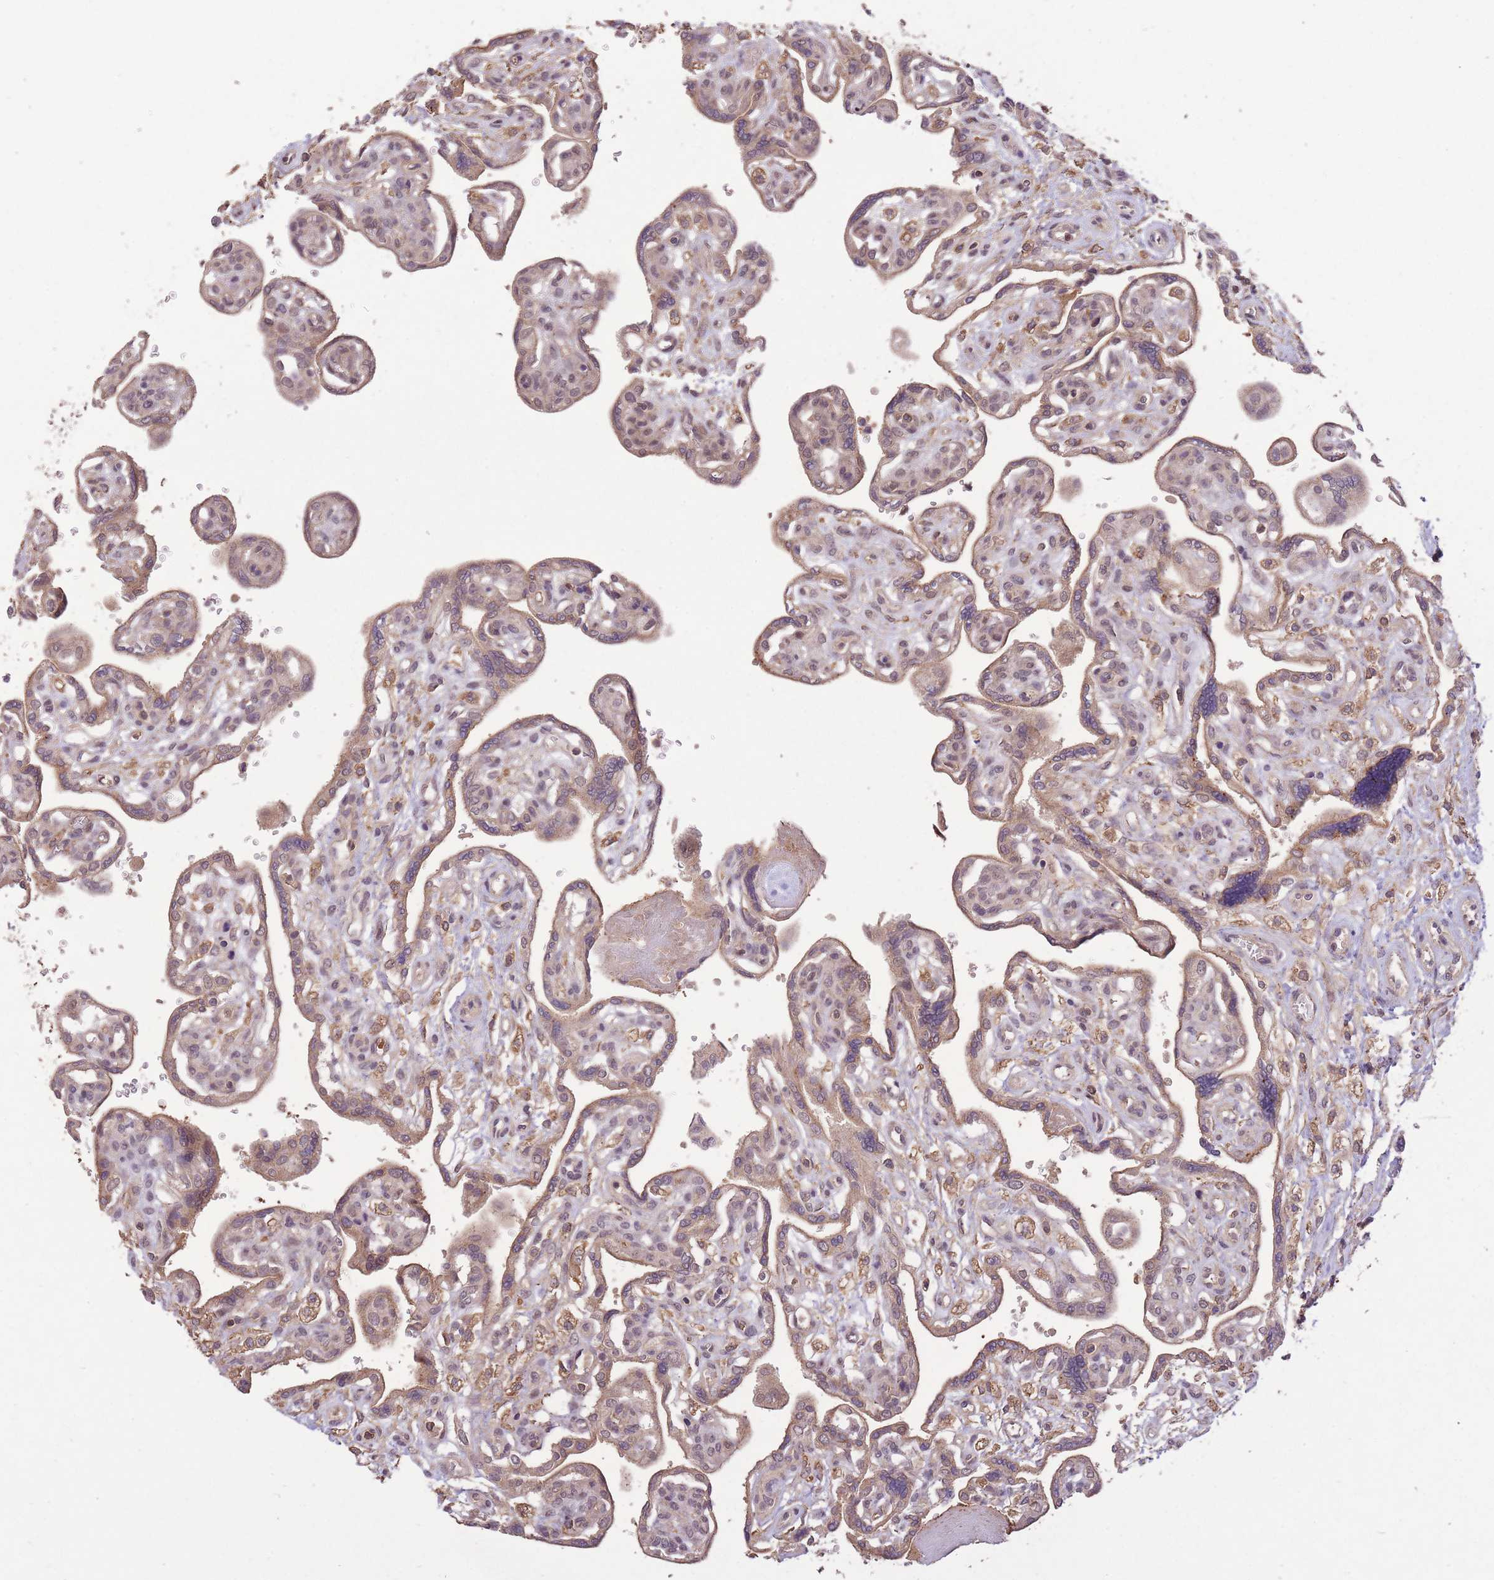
{"staining": {"intensity": "weak", "quantity": "25%-75%", "location": "cytoplasmic/membranous,nuclear"}, "tissue": "placenta", "cell_type": "Decidual cells", "image_type": "normal", "snomed": [{"axis": "morphology", "description": "Normal tissue, NOS"}, {"axis": "topography", "description": "Placenta"}], "caption": "Immunohistochemistry image of benign placenta stained for a protein (brown), which demonstrates low levels of weak cytoplasmic/membranous,nuclear expression in approximately 25%-75% of decidual cells.", "gene": "POLR3F", "patient": {"sex": "female", "age": 39}}